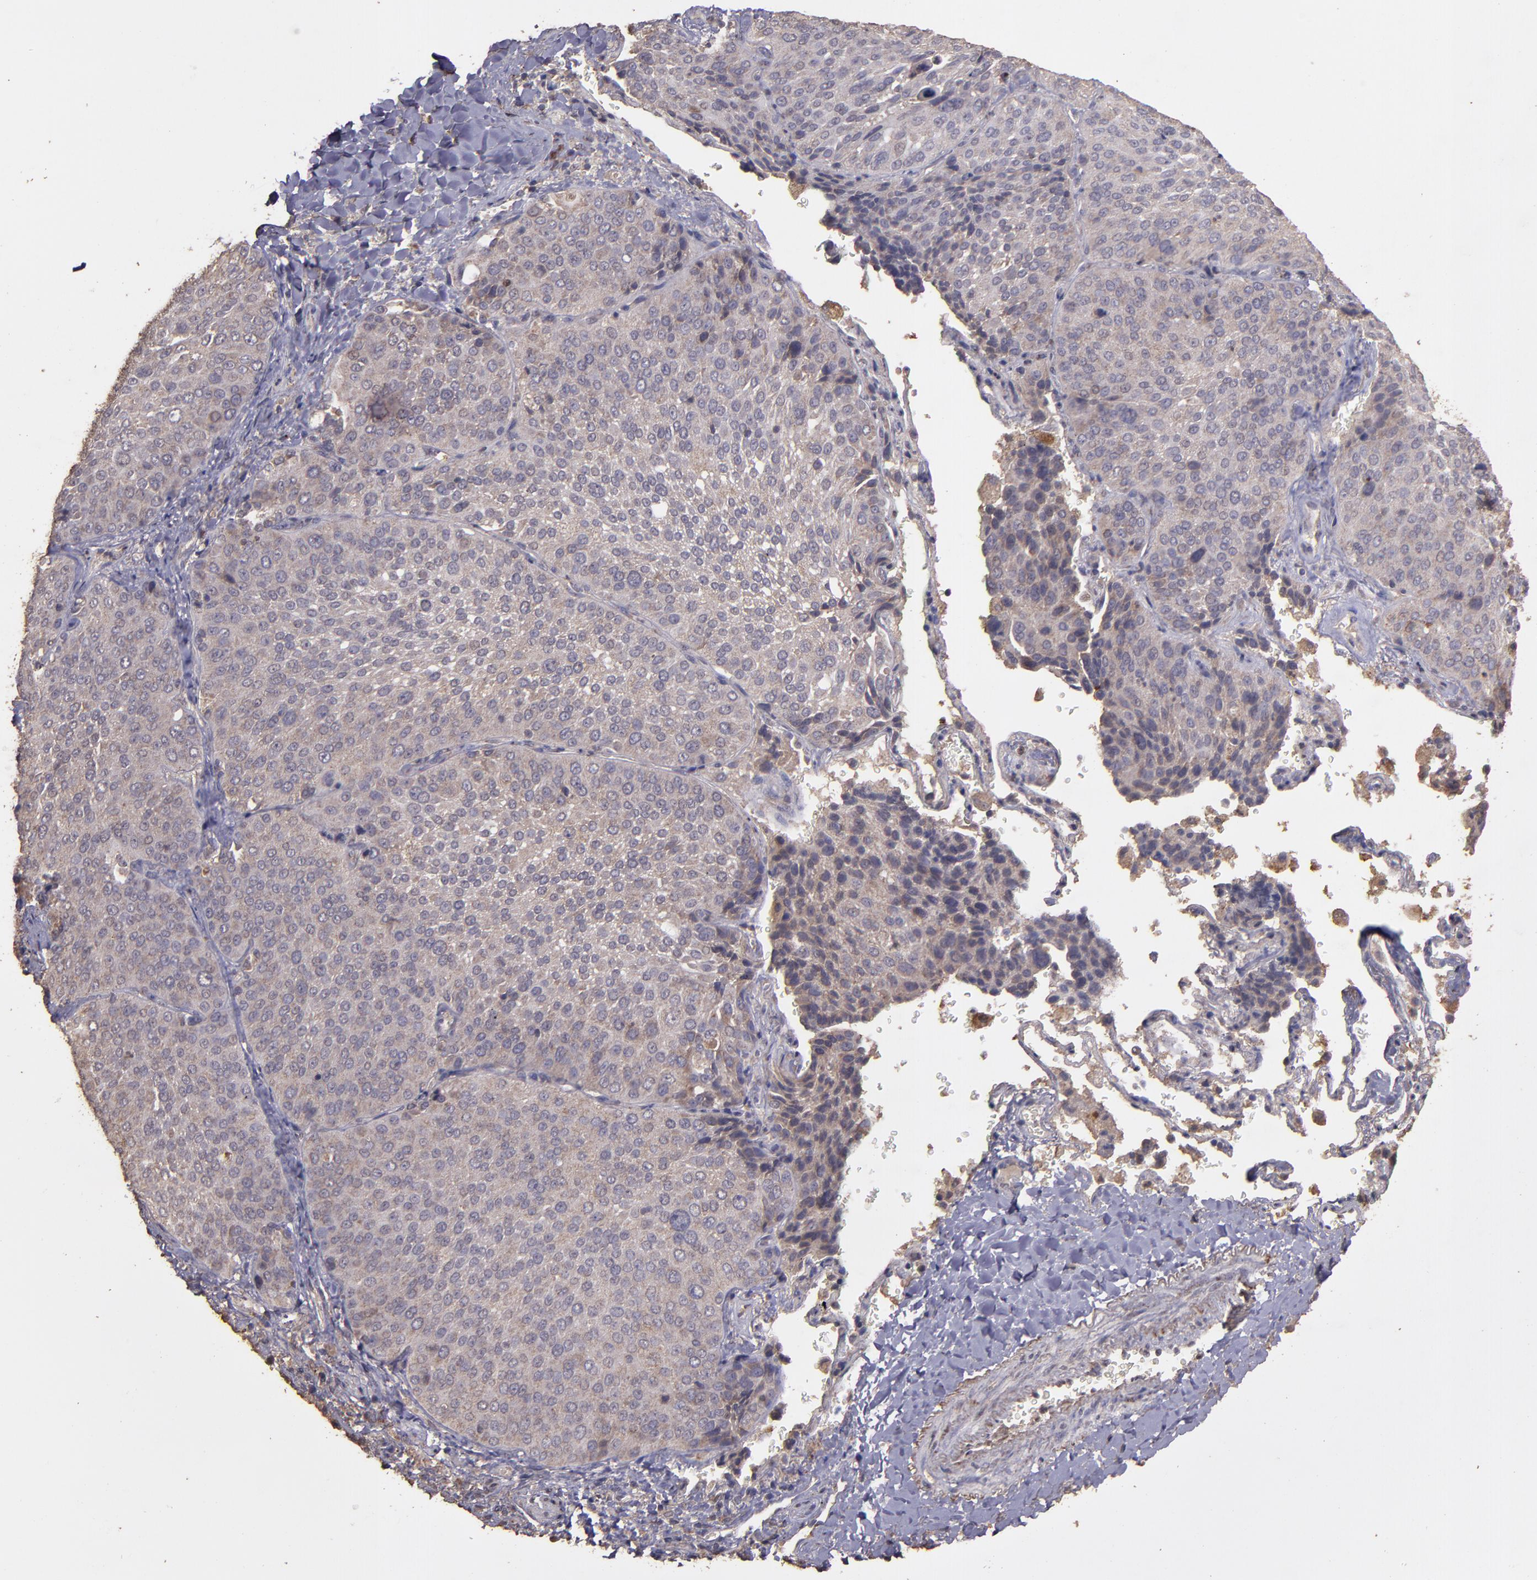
{"staining": {"intensity": "weak", "quantity": ">75%", "location": "cytoplasmic/membranous"}, "tissue": "lung cancer", "cell_type": "Tumor cells", "image_type": "cancer", "snomed": [{"axis": "morphology", "description": "Squamous cell carcinoma, NOS"}, {"axis": "topography", "description": "Lung"}], "caption": "This is a micrograph of immunohistochemistry staining of lung cancer, which shows weak expression in the cytoplasmic/membranous of tumor cells.", "gene": "HECTD1", "patient": {"sex": "male", "age": 54}}